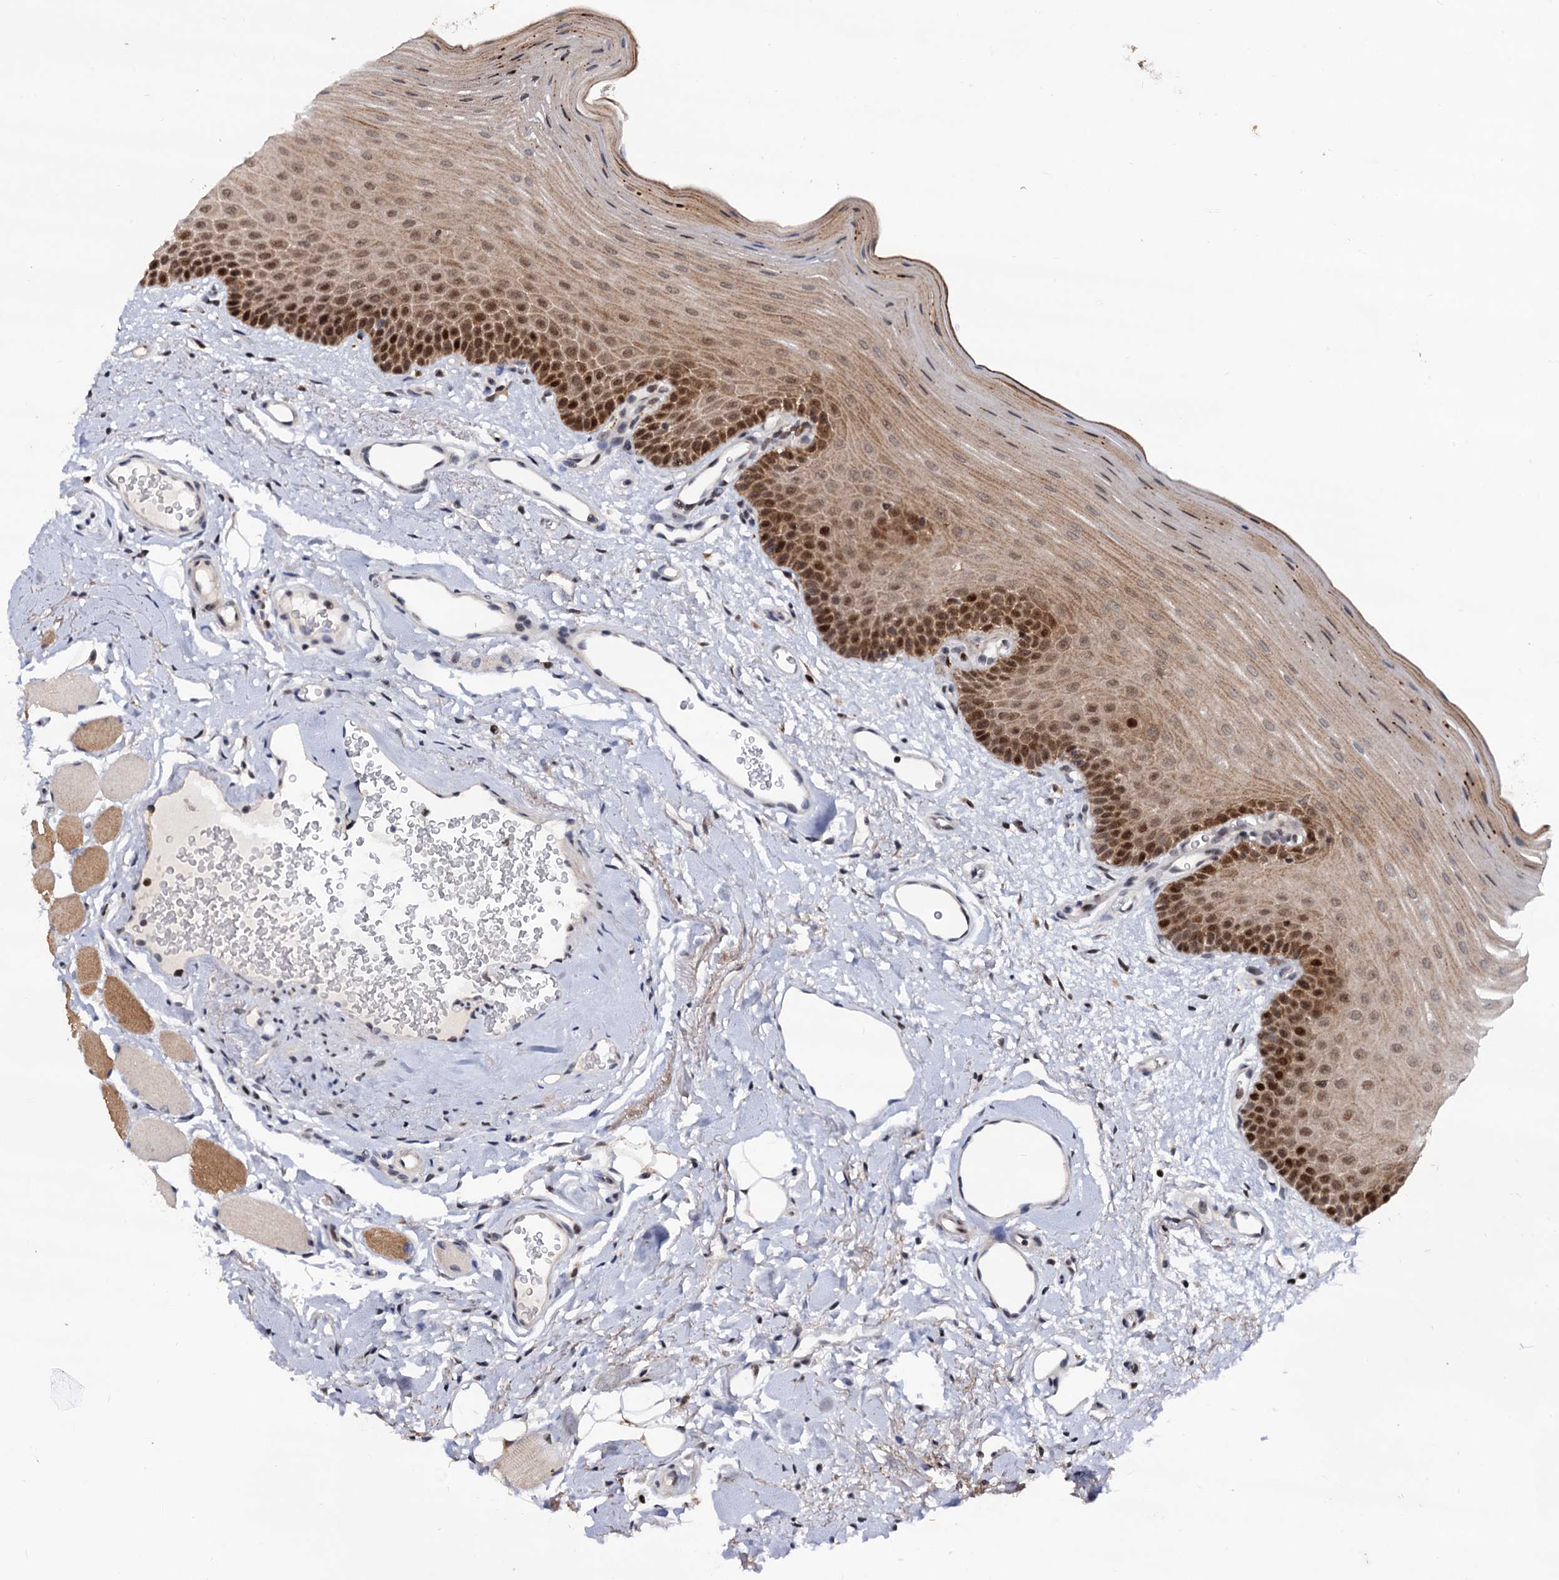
{"staining": {"intensity": "moderate", "quantity": ">75%", "location": "cytoplasmic/membranous,nuclear"}, "tissue": "oral mucosa", "cell_type": "Squamous epithelial cells", "image_type": "normal", "snomed": [{"axis": "morphology", "description": "Normal tissue, NOS"}, {"axis": "topography", "description": "Oral tissue"}], "caption": "Normal oral mucosa displays moderate cytoplasmic/membranous,nuclear staining in about >75% of squamous epithelial cells (Brightfield microscopy of DAB IHC at high magnification)..", "gene": "RNASEH2B", "patient": {"sex": "male", "age": 68}}